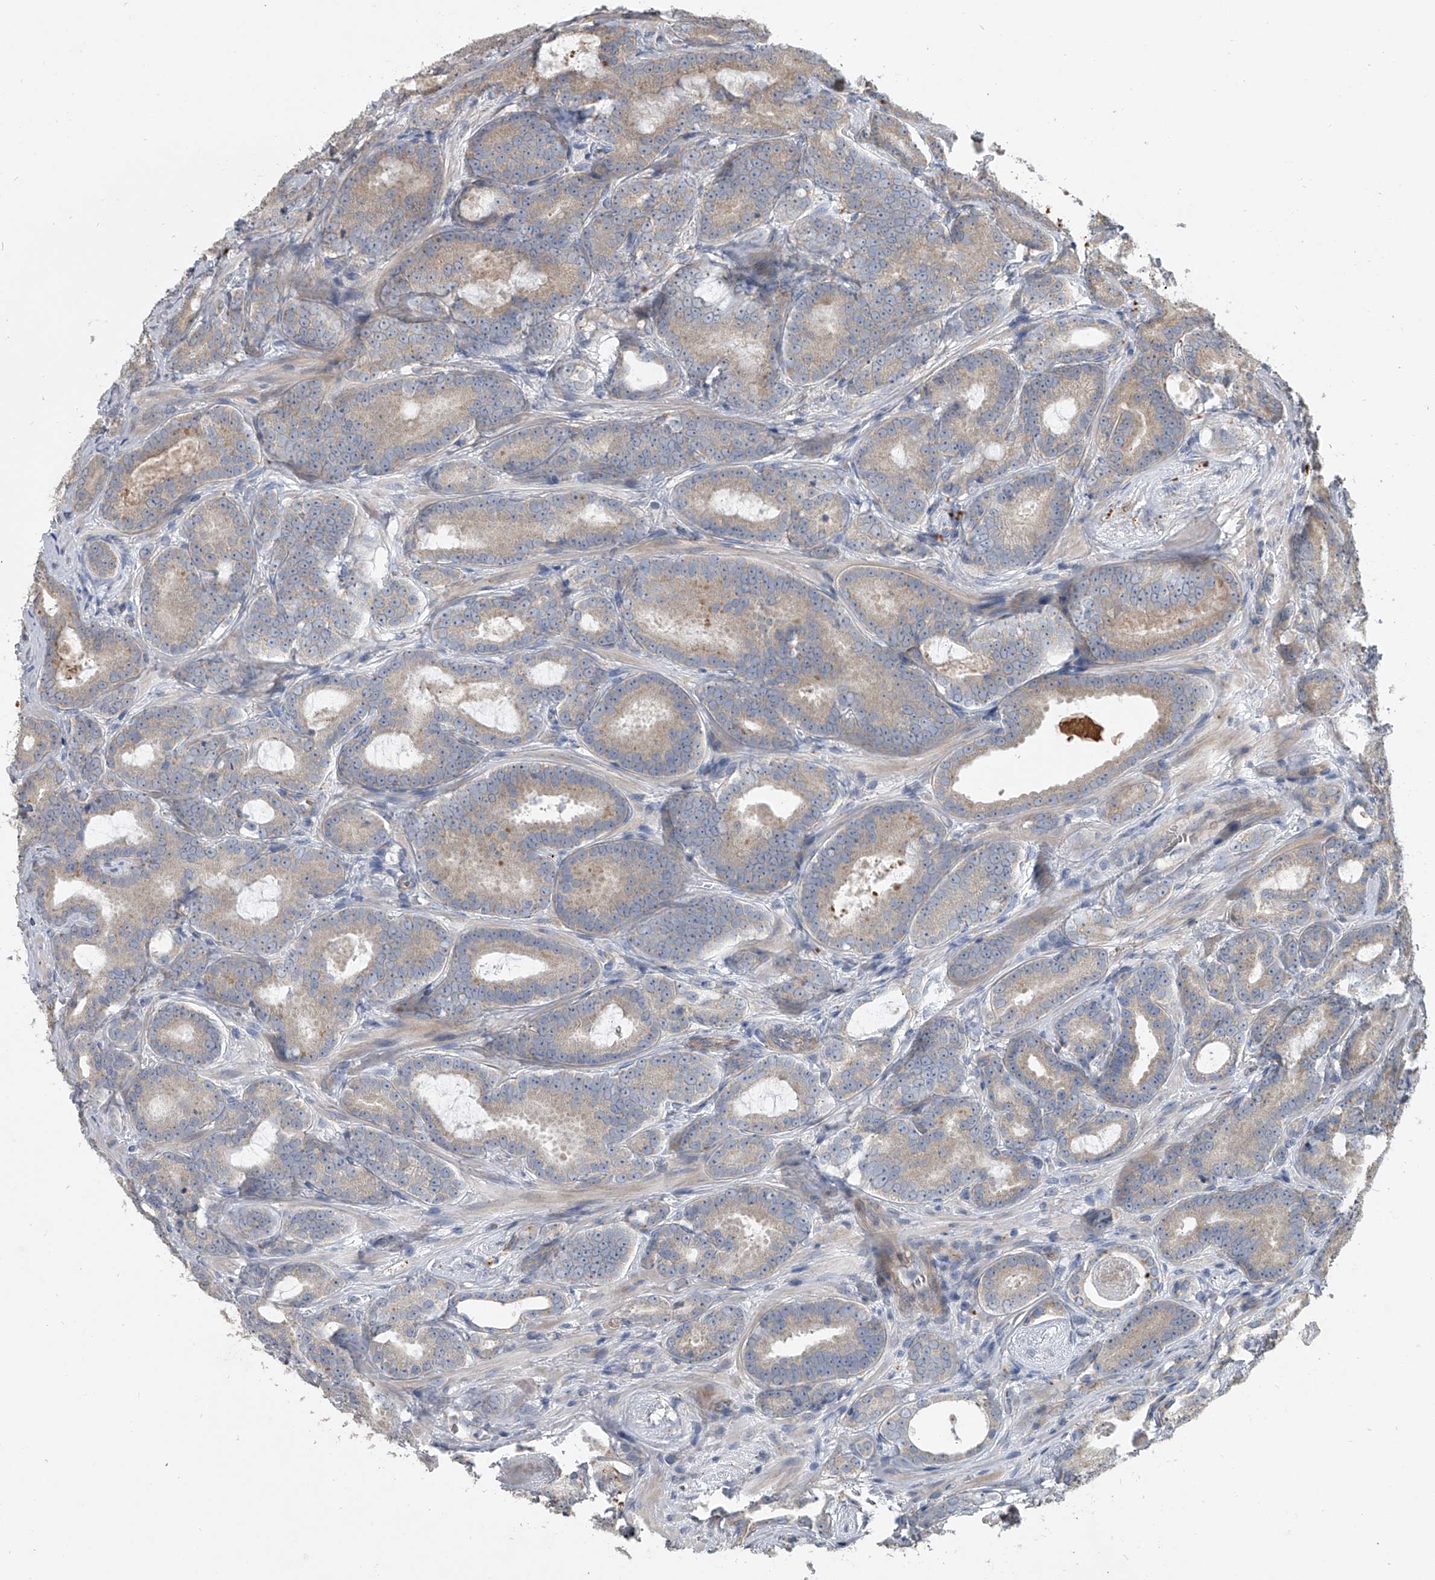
{"staining": {"intensity": "moderate", "quantity": "25%-75%", "location": "cytoplasmic/membranous"}, "tissue": "prostate cancer", "cell_type": "Tumor cells", "image_type": "cancer", "snomed": [{"axis": "morphology", "description": "Adenocarcinoma, High grade"}, {"axis": "topography", "description": "Prostate"}], "caption": "IHC of prostate cancer demonstrates medium levels of moderate cytoplasmic/membranous positivity in about 25%-75% of tumor cells.", "gene": "DOCK9", "patient": {"sex": "male", "age": 66}}